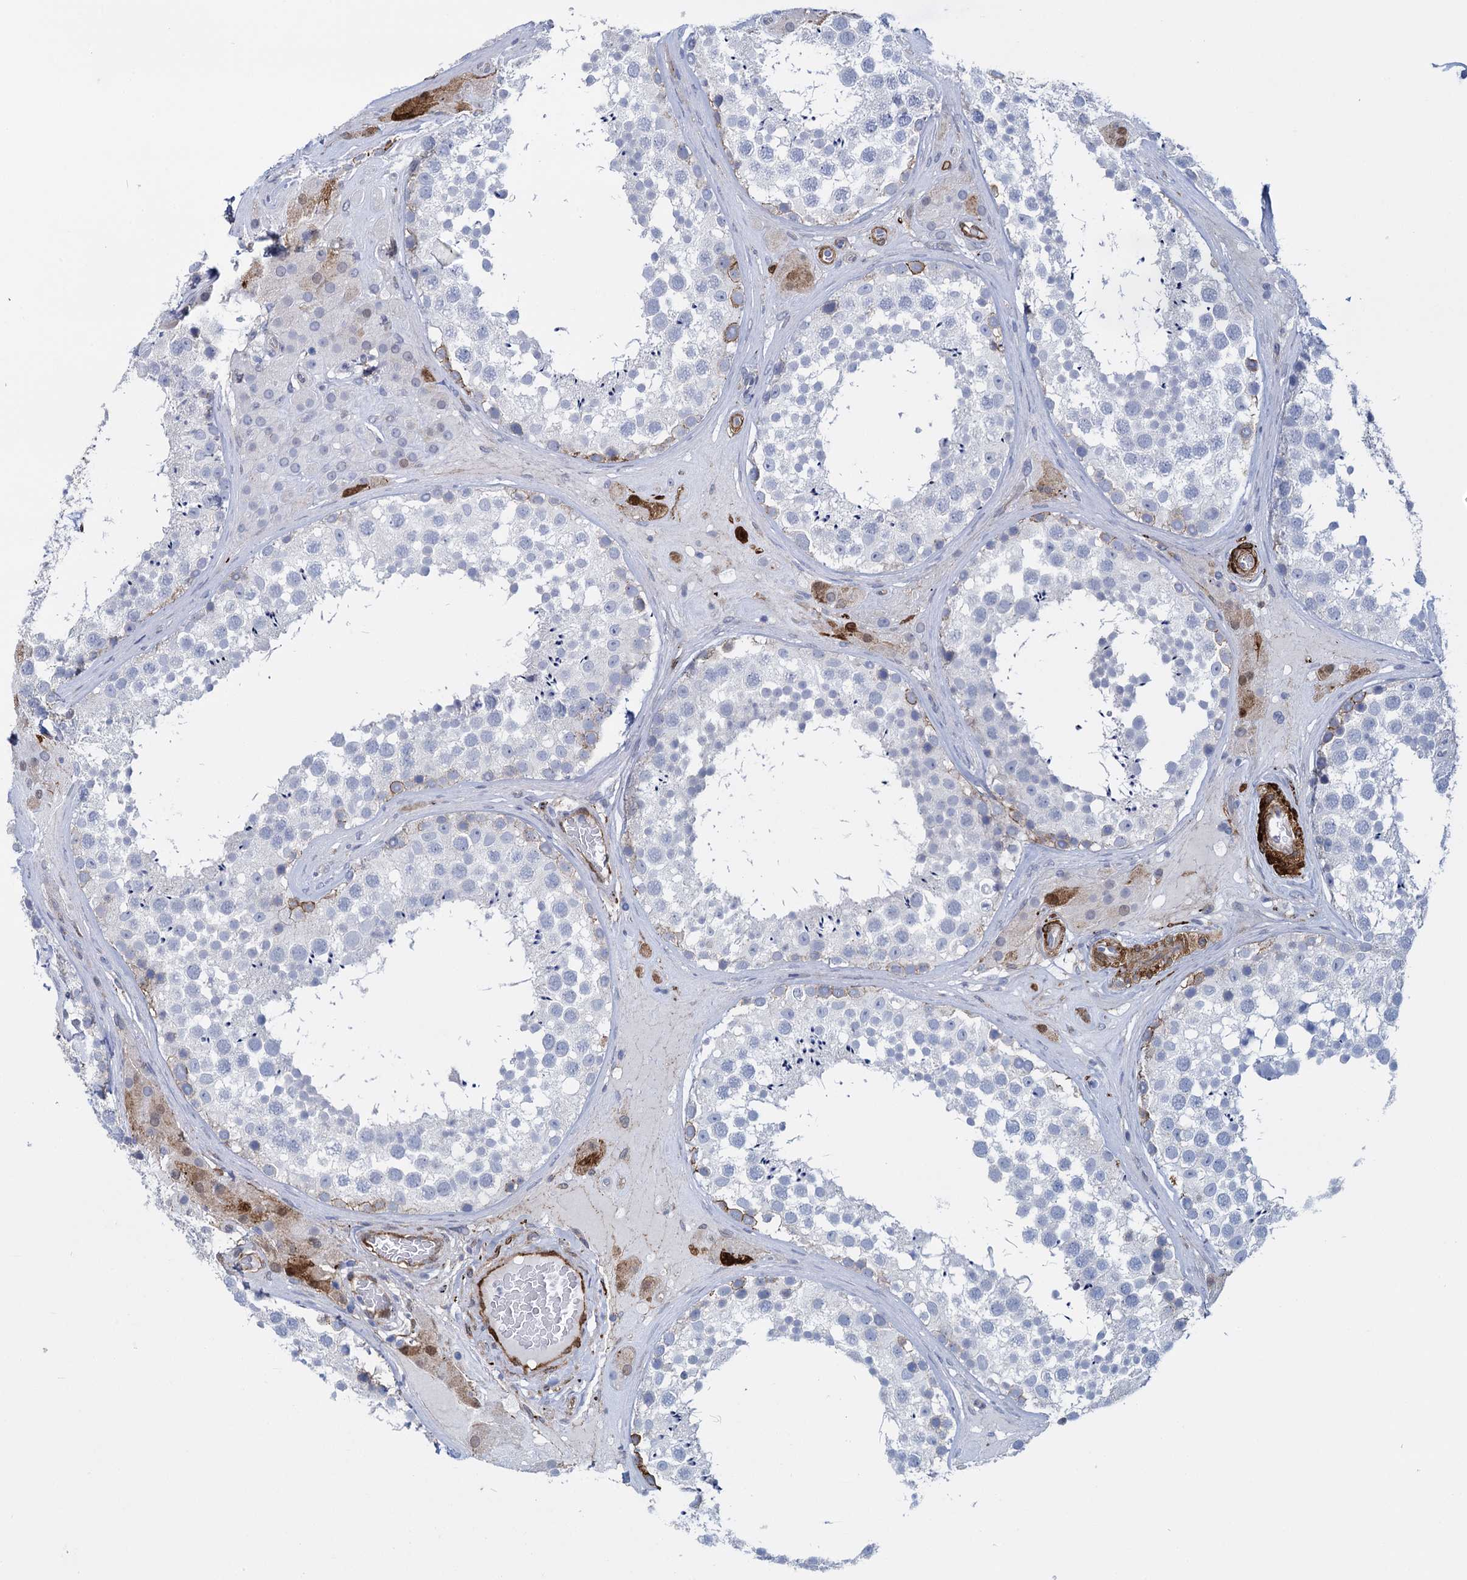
{"staining": {"intensity": "moderate", "quantity": "<25%", "location": "cytoplasmic/membranous"}, "tissue": "testis", "cell_type": "Cells in seminiferous ducts", "image_type": "normal", "snomed": [{"axis": "morphology", "description": "Normal tissue, NOS"}, {"axis": "topography", "description": "Testis"}], "caption": "Immunohistochemical staining of unremarkable human testis demonstrates moderate cytoplasmic/membranous protein expression in about <25% of cells in seminiferous ducts. (IHC, brightfield microscopy, high magnification).", "gene": "SNCG", "patient": {"sex": "male", "age": 46}}